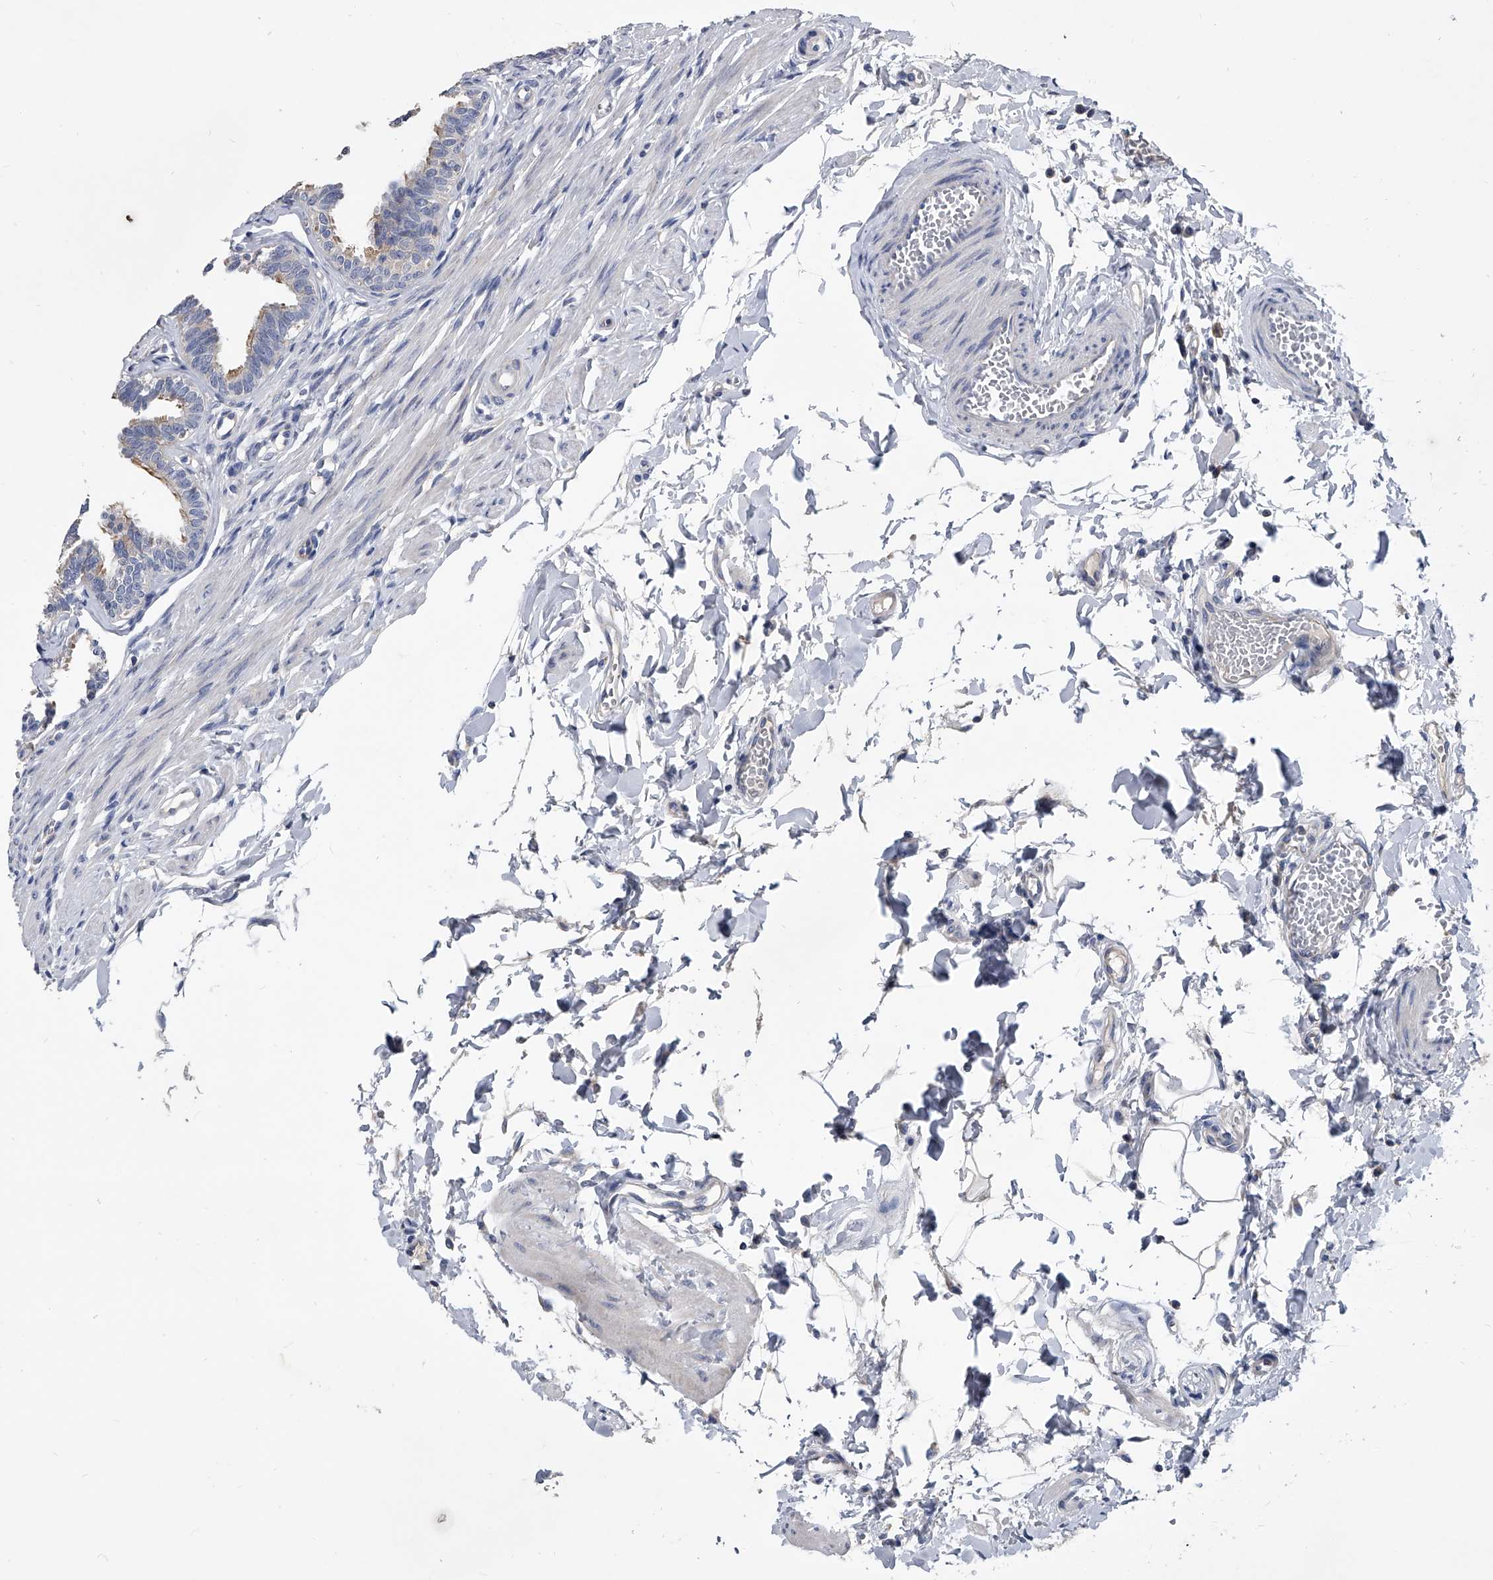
{"staining": {"intensity": "weak", "quantity": "25%-75%", "location": "cytoplasmic/membranous"}, "tissue": "fallopian tube", "cell_type": "Glandular cells", "image_type": "normal", "snomed": [{"axis": "morphology", "description": "Normal tissue, NOS"}, {"axis": "topography", "description": "Fallopian tube"}, {"axis": "topography", "description": "Ovary"}], "caption": "Weak cytoplasmic/membranous protein positivity is seen in about 25%-75% of glandular cells in fallopian tube.", "gene": "SPP1", "patient": {"sex": "female", "age": 23}}